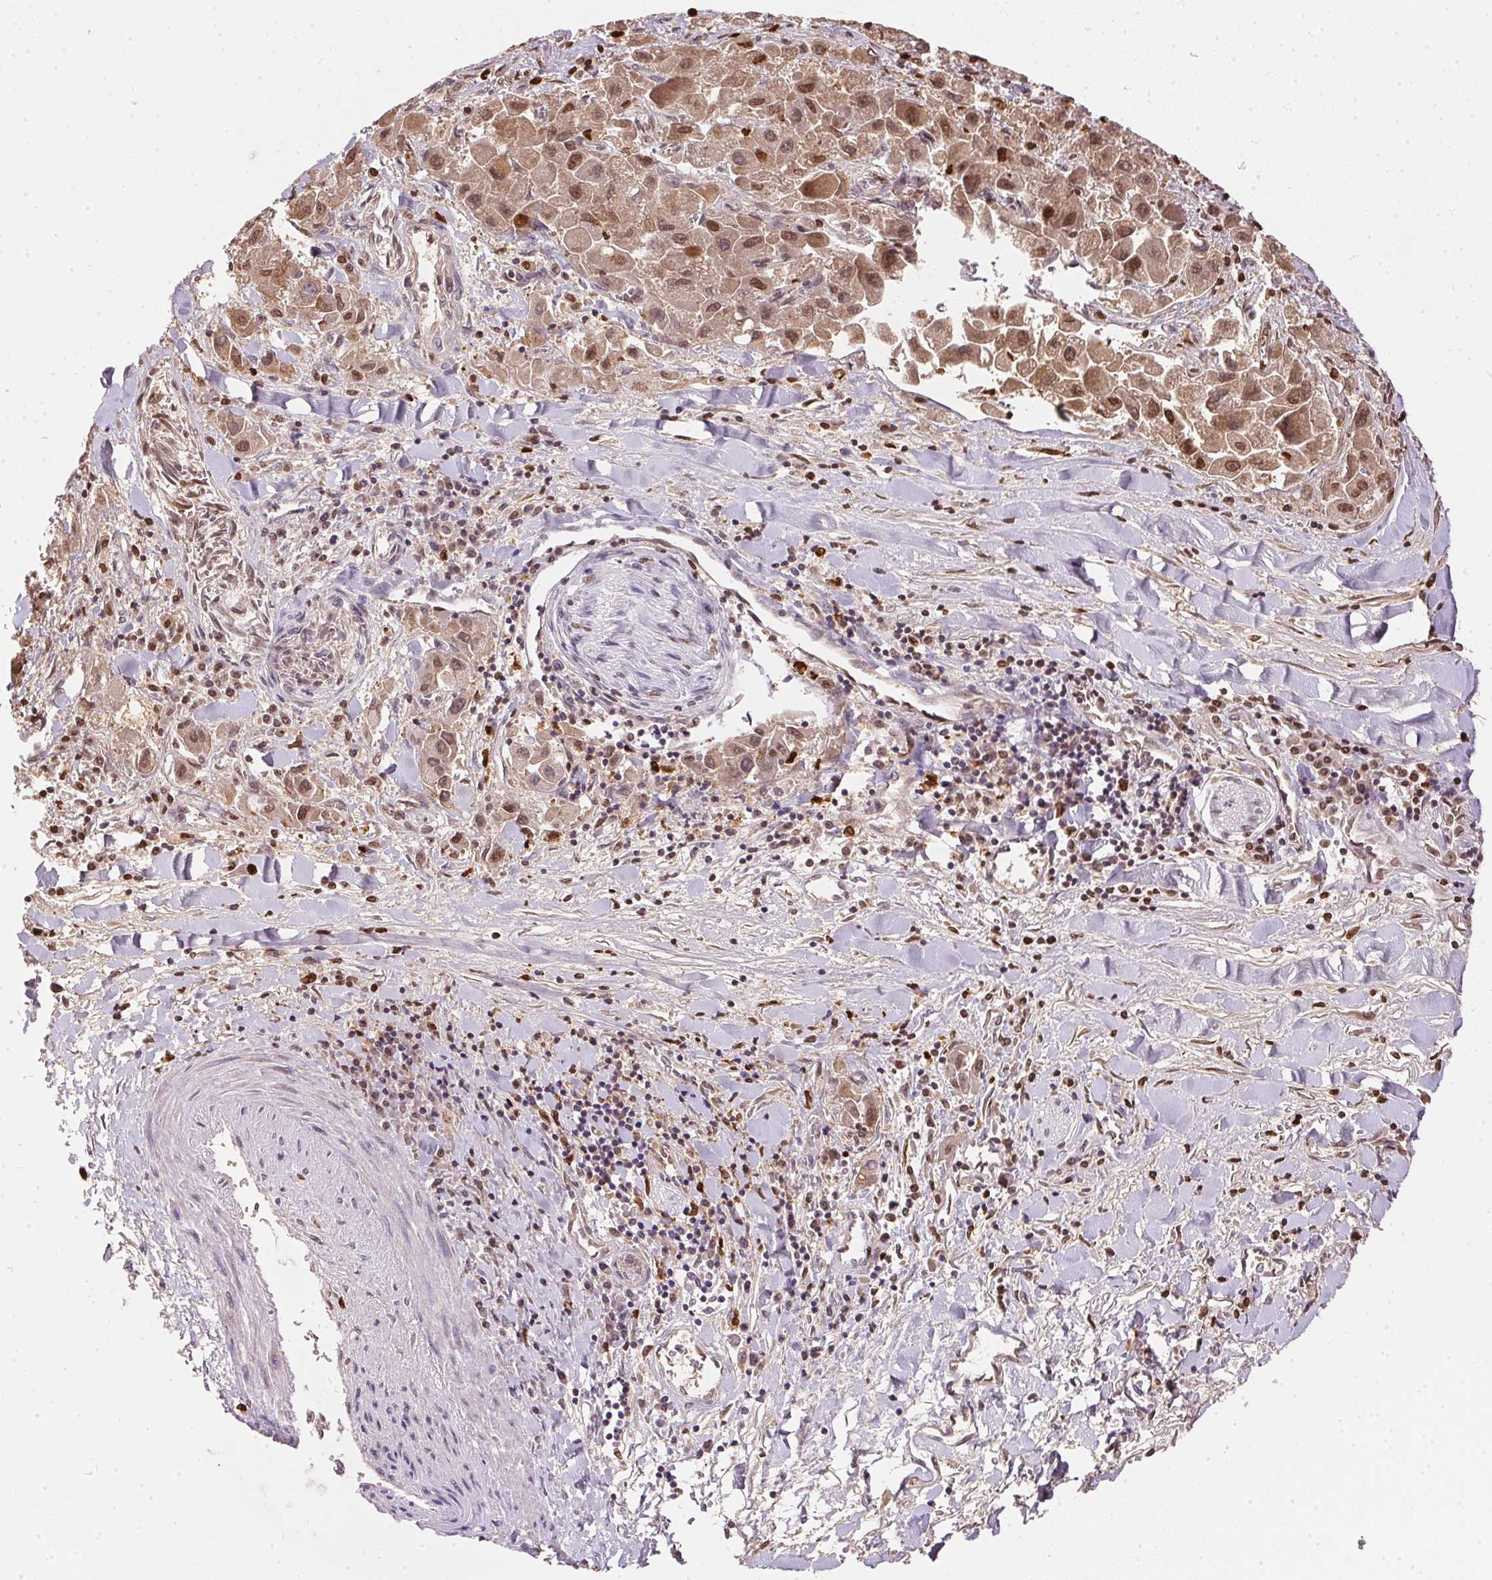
{"staining": {"intensity": "moderate", "quantity": "25%-75%", "location": "cytoplasmic/membranous,nuclear"}, "tissue": "liver cancer", "cell_type": "Tumor cells", "image_type": "cancer", "snomed": [{"axis": "morphology", "description": "Carcinoma, Hepatocellular, NOS"}, {"axis": "topography", "description": "Liver"}], "caption": "Immunohistochemical staining of hepatocellular carcinoma (liver) shows medium levels of moderate cytoplasmic/membranous and nuclear protein staining in about 25%-75% of tumor cells. Using DAB (3,3'-diaminobenzidine) (brown) and hematoxylin (blue) stains, captured at high magnification using brightfield microscopy.", "gene": "ORM1", "patient": {"sex": "male", "age": 24}}